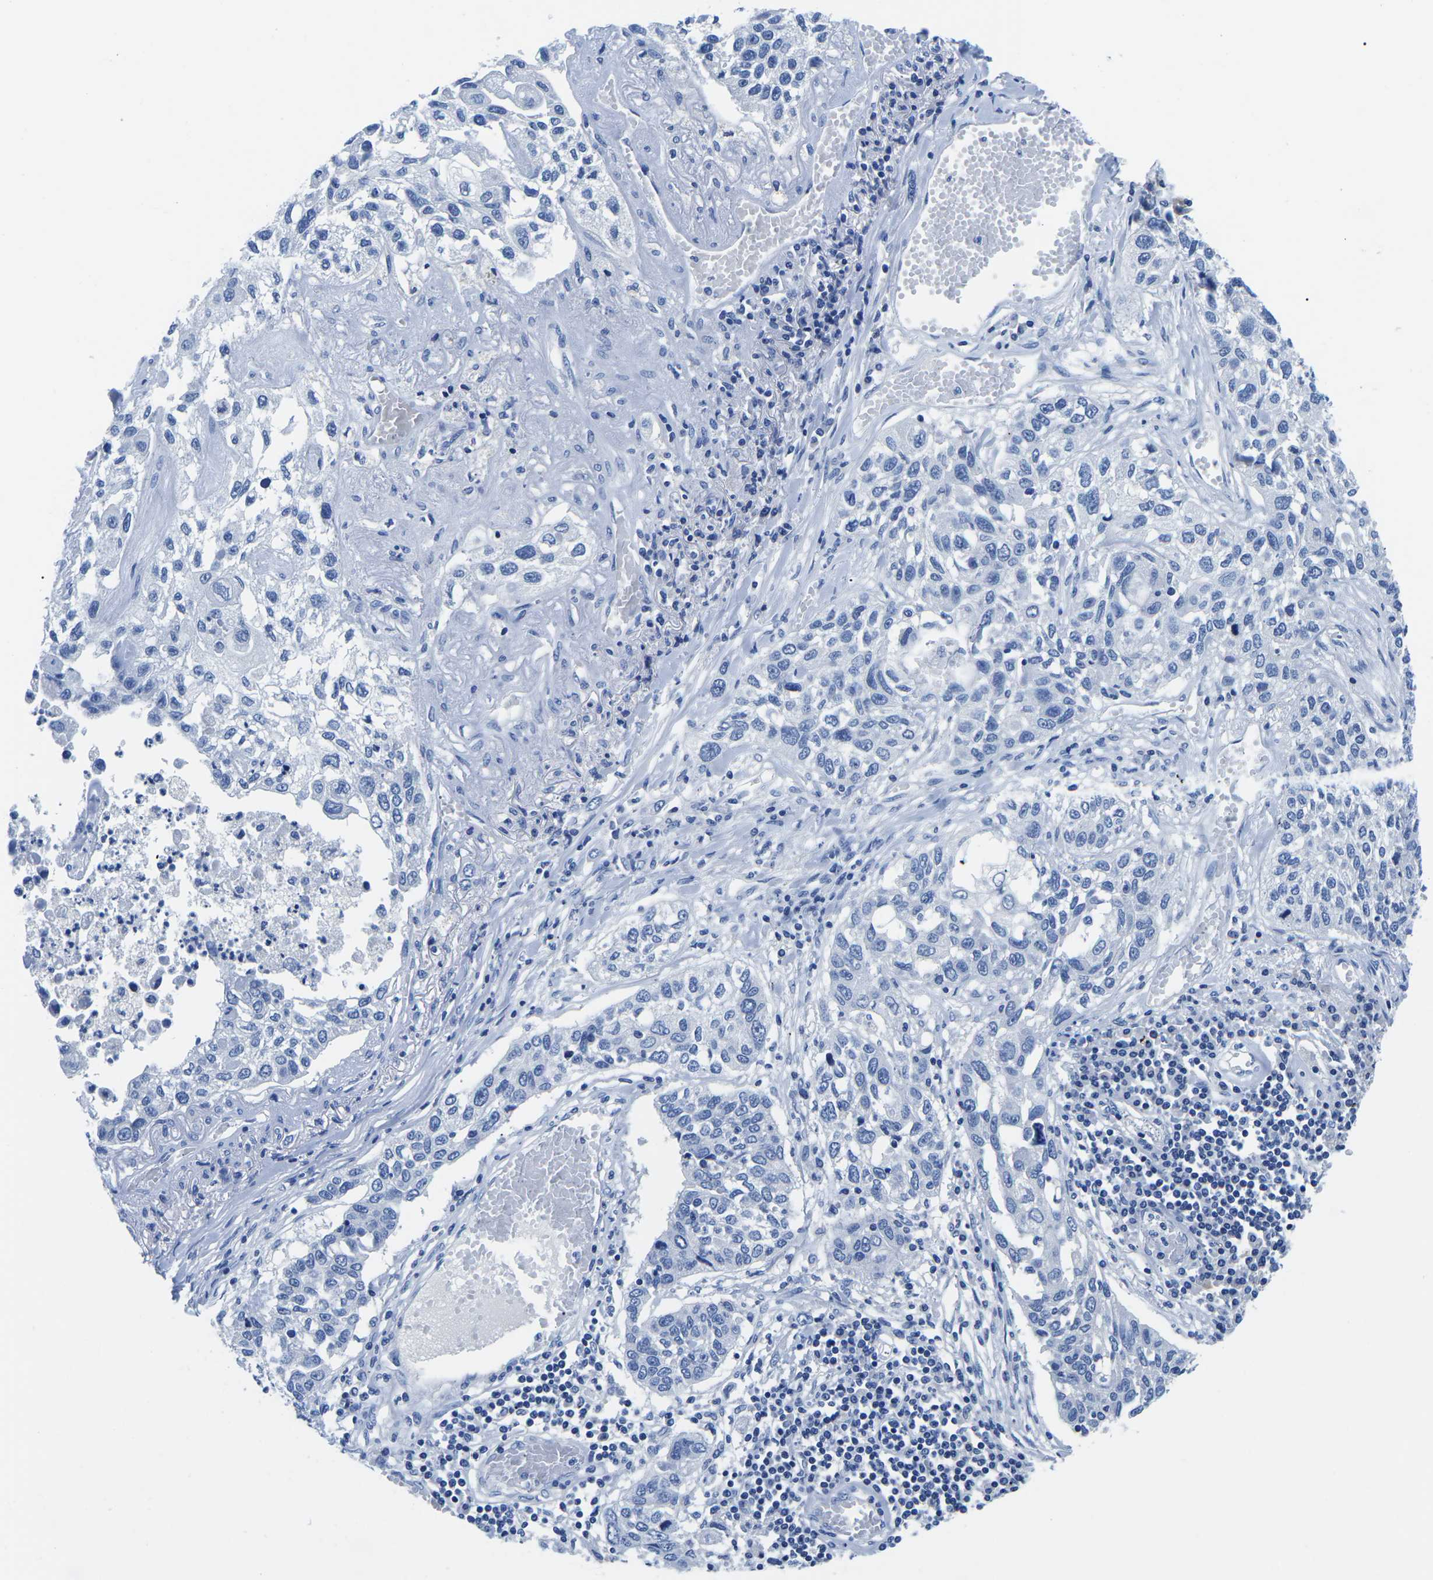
{"staining": {"intensity": "negative", "quantity": "none", "location": "none"}, "tissue": "lung cancer", "cell_type": "Tumor cells", "image_type": "cancer", "snomed": [{"axis": "morphology", "description": "Squamous cell carcinoma, NOS"}, {"axis": "topography", "description": "Lung"}], "caption": "This is an IHC photomicrograph of squamous cell carcinoma (lung). There is no staining in tumor cells.", "gene": "CYP1A2", "patient": {"sex": "male", "age": 71}}